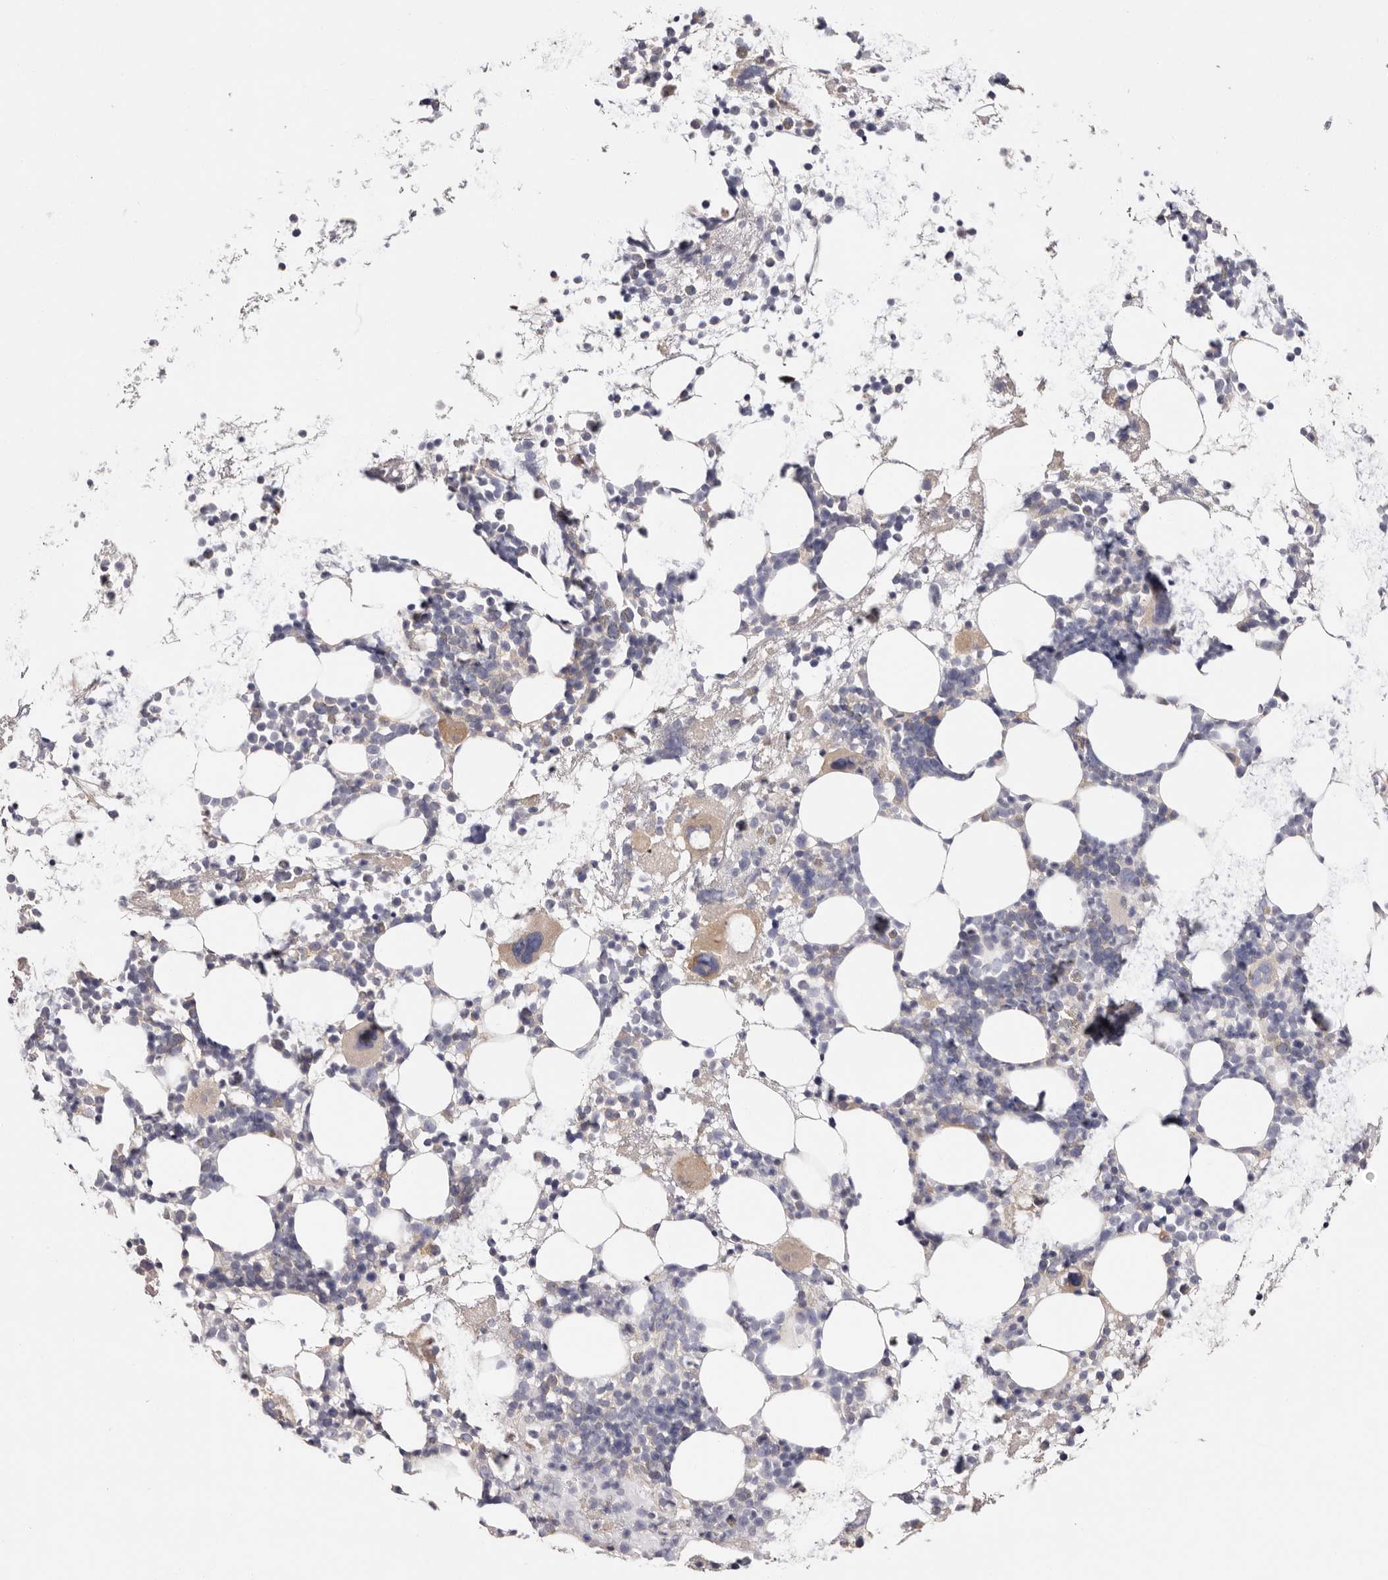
{"staining": {"intensity": "negative", "quantity": "none", "location": "none"}, "tissue": "bone marrow", "cell_type": "Hematopoietic cells", "image_type": "normal", "snomed": [{"axis": "morphology", "description": "Normal tissue, NOS"}, {"axis": "topography", "description": "Bone marrow"}], "caption": "Histopathology image shows no protein expression in hematopoietic cells of unremarkable bone marrow.", "gene": "FAM167B", "patient": {"sex": "female", "age": 57}}